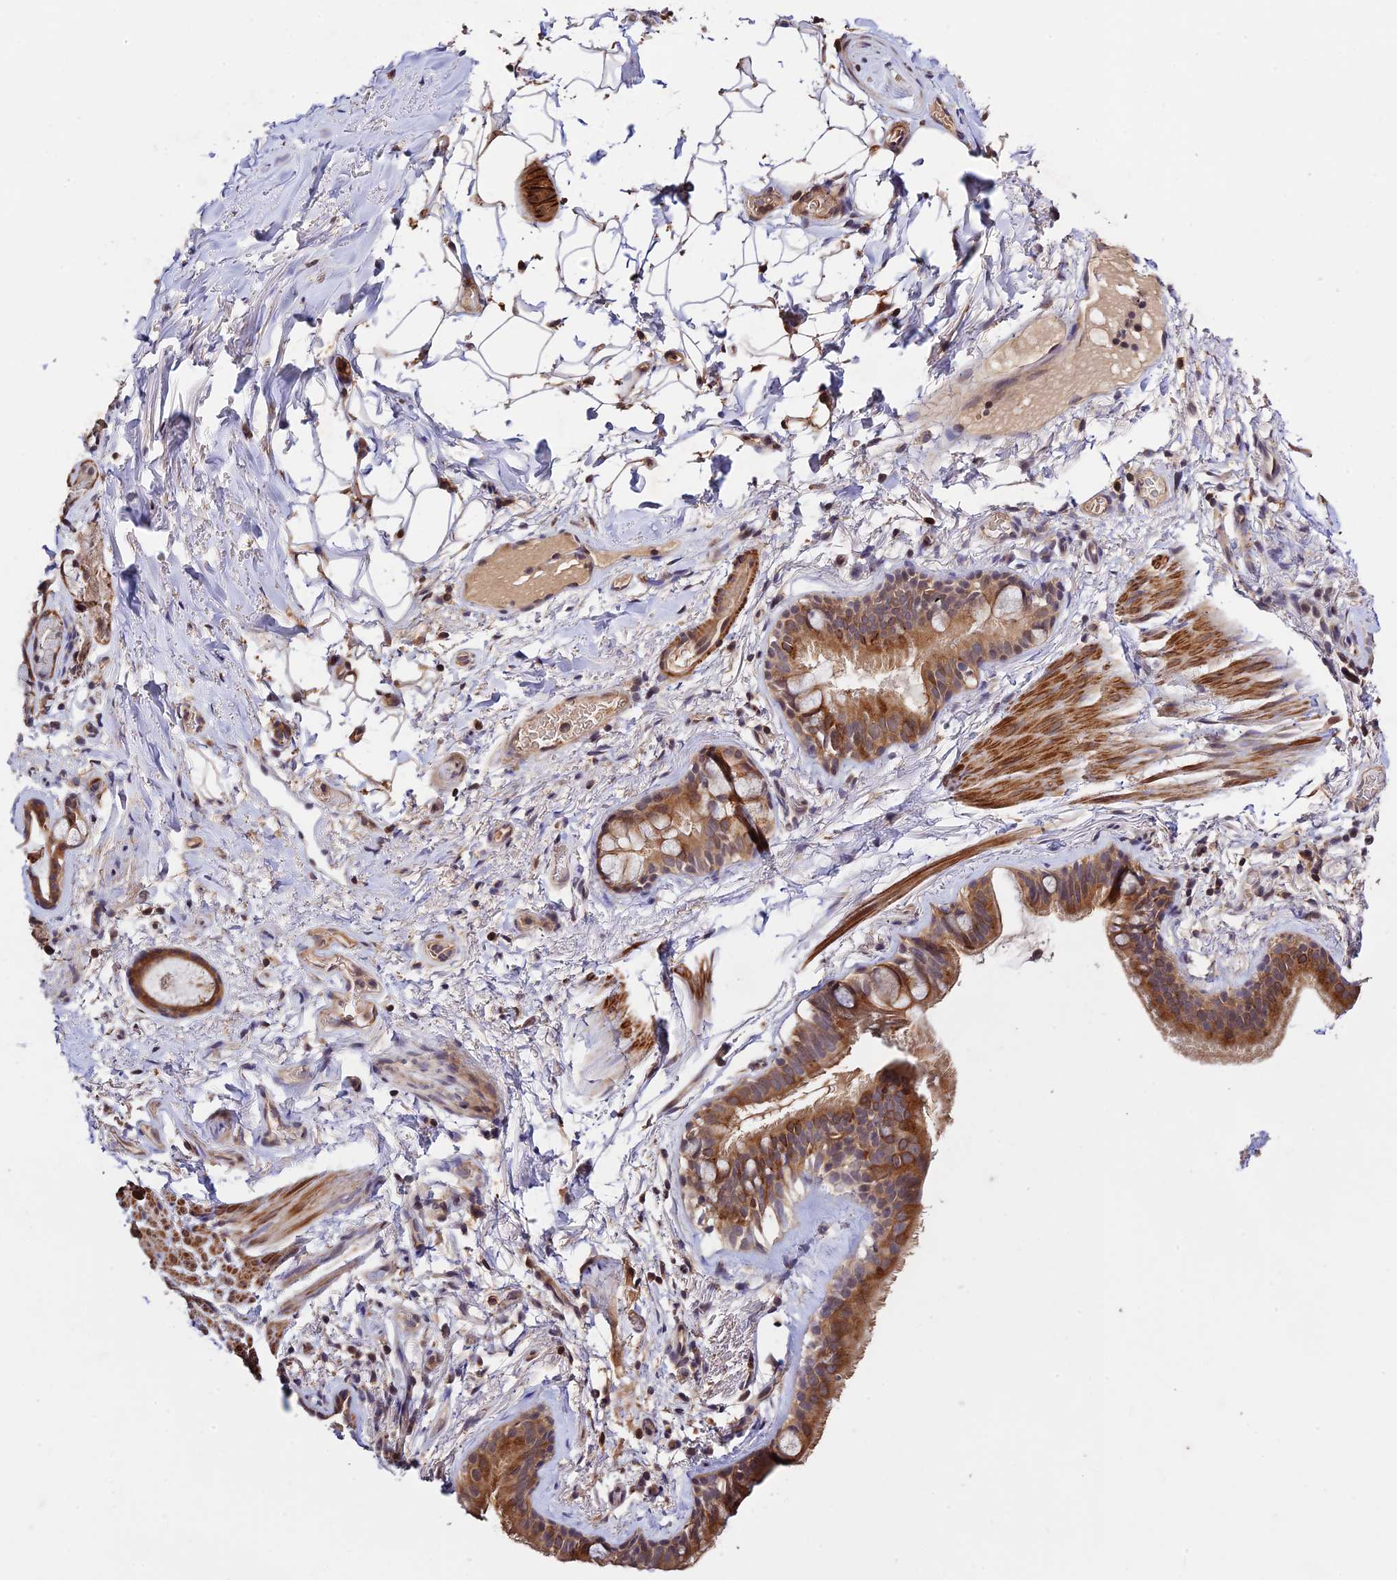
{"staining": {"intensity": "moderate", "quantity": ">75%", "location": "cytoplasmic/membranous"}, "tissue": "bronchus", "cell_type": "Respiratory epithelial cells", "image_type": "normal", "snomed": [{"axis": "morphology", "description": "Normal tissue, NOS"}, {"axis": "topography", "description": "Cartilage tissue"}], "caption": "Unremarkable bronchus reveals moderate cytoplasmic/membranous staining in about >75% of respiratory epithelial cells, visualized by immunohistochemistry.", "gene": "CWH43", "patient": {"sex": "male", "age": 63}}